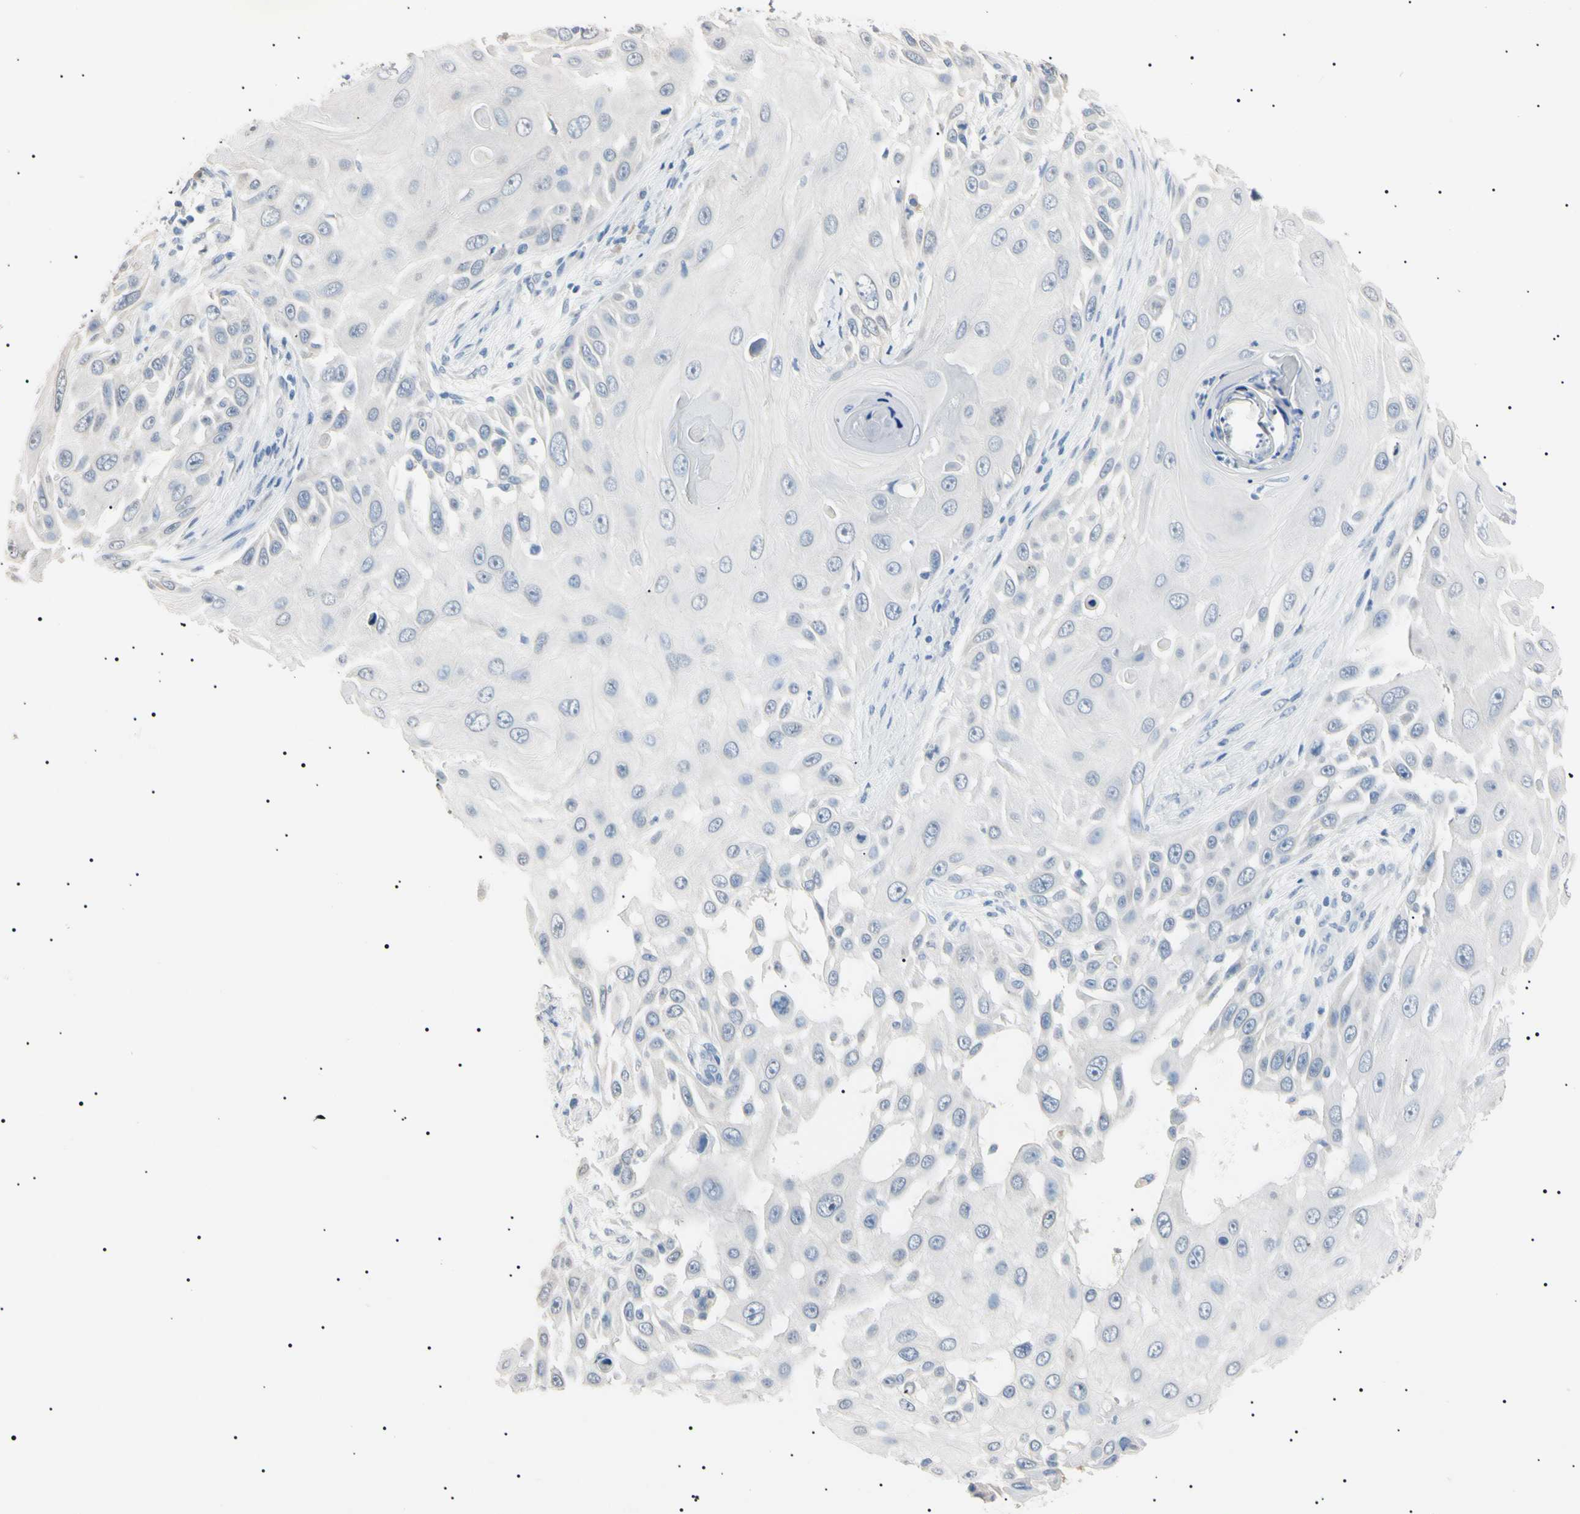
{"staining": {"intensity": "negative", "quantity": "none", "location": "none"}, "tissue": "skin cancer", "cell_type": "Tumor cells", "image_type": "cancer", "snomed": [{"axis": "morphology", "description": "Squamous cell carcinoma, NOS"}, {"axis": "topography", "description": "Skin"}], "caption": "Immunohistochemistry micrograph of neoplastic tissue: skin squamous cell carcinoma stained with DAB (3,3'-diaminobenzidine) displays no significant protein positivity in tumor cells. (DAB (3,3'-diaminobenzidine) immunohistochemistry (IHC), high magnification).", "gene": "CGB3", "patient": {"sex": "female", "age": 44}}